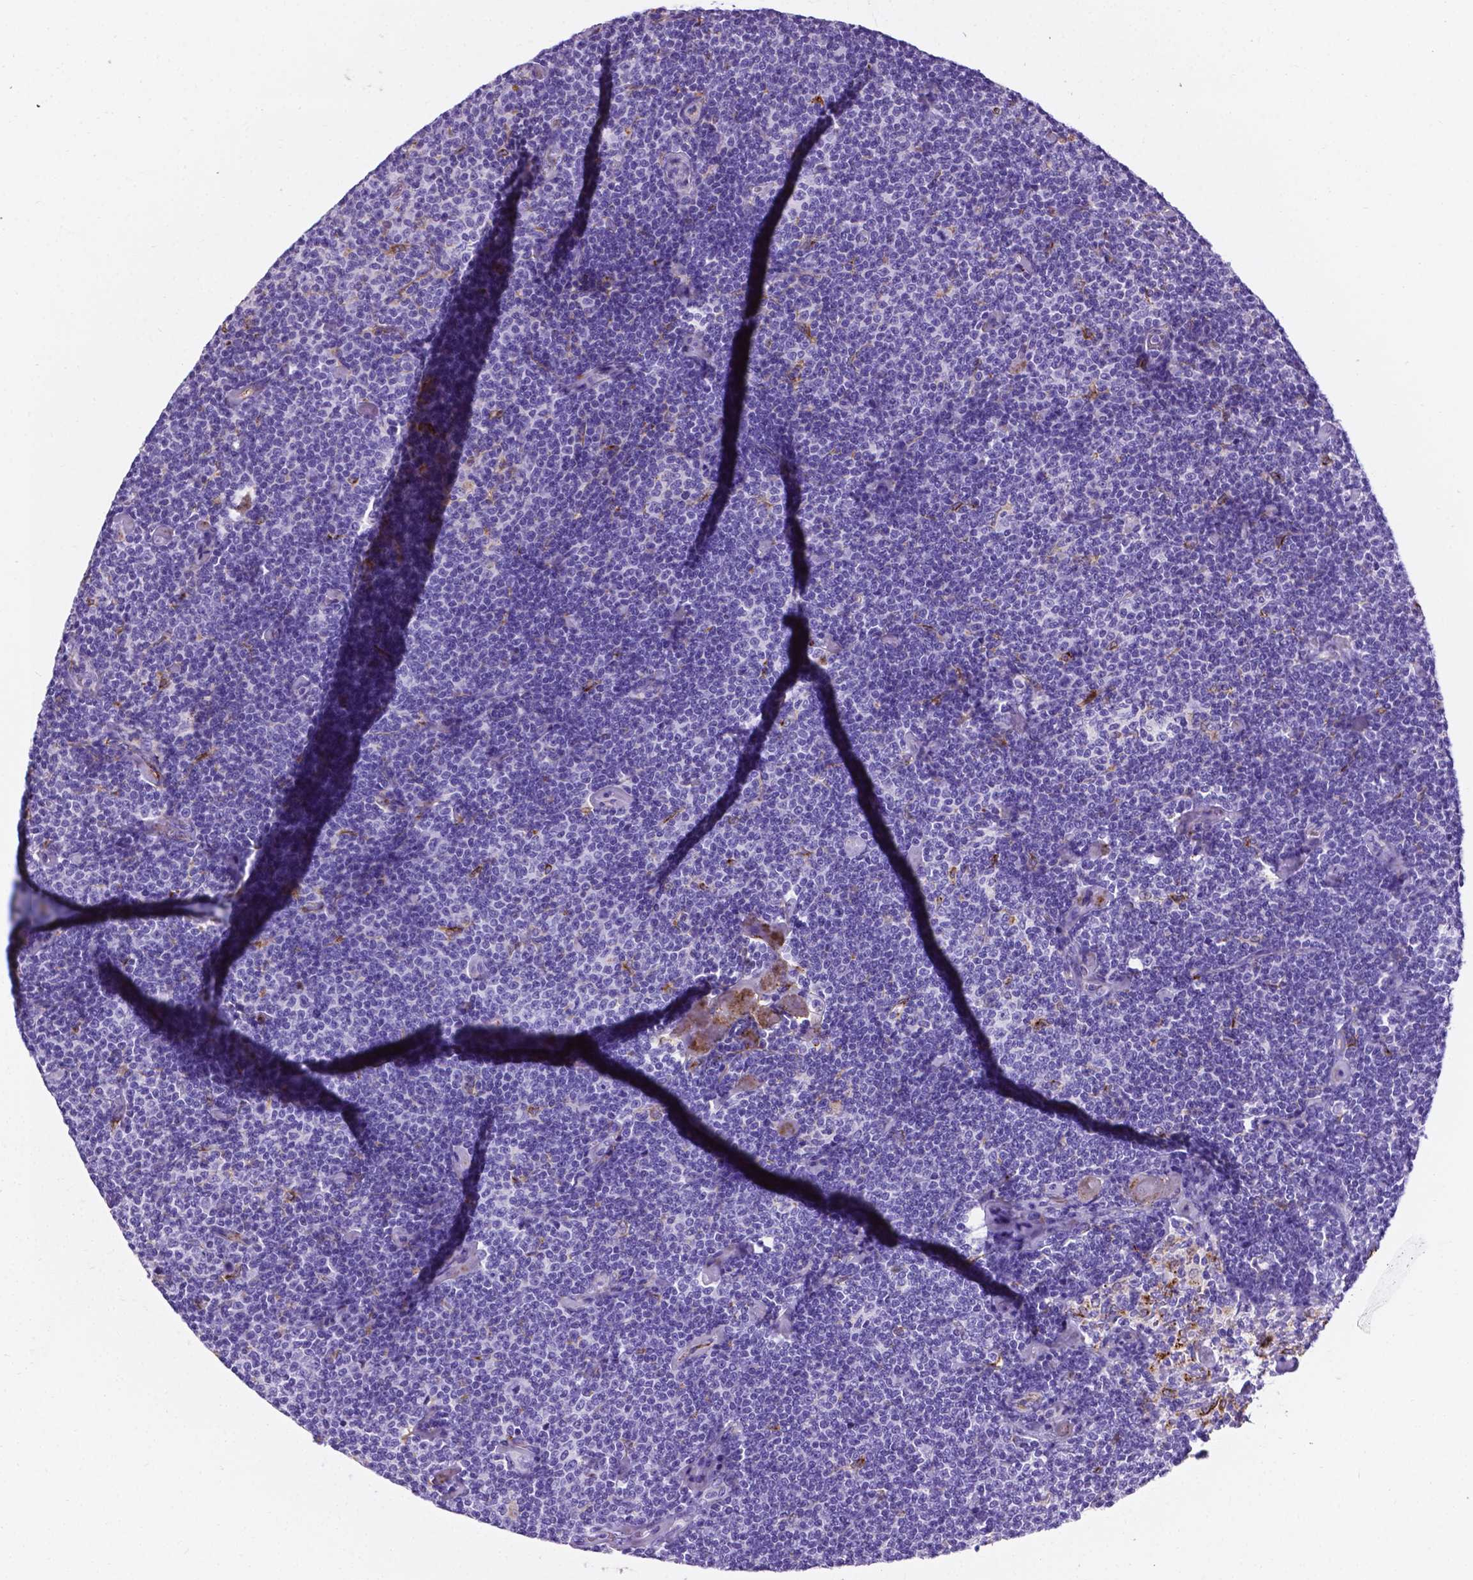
{"staining": {"intensity": "negative", "quantity": "none", "location": "none"}, "tissue": "lymphoma", "cell_type": "Tumor cells", "image_type": "cancer", "snomed": [{"axis": "morphology", "description": "Malignant lymphoma, non-Hodgkin's type, Low grade"}, {"axis": "topography", "description": "Lymph node"}], "caption": "Photomicrograph shows no protein positivity in tumor cells of lymphoma tissue.", "gene": "APOE", "patient": {"sex": "male", "age": 81}}